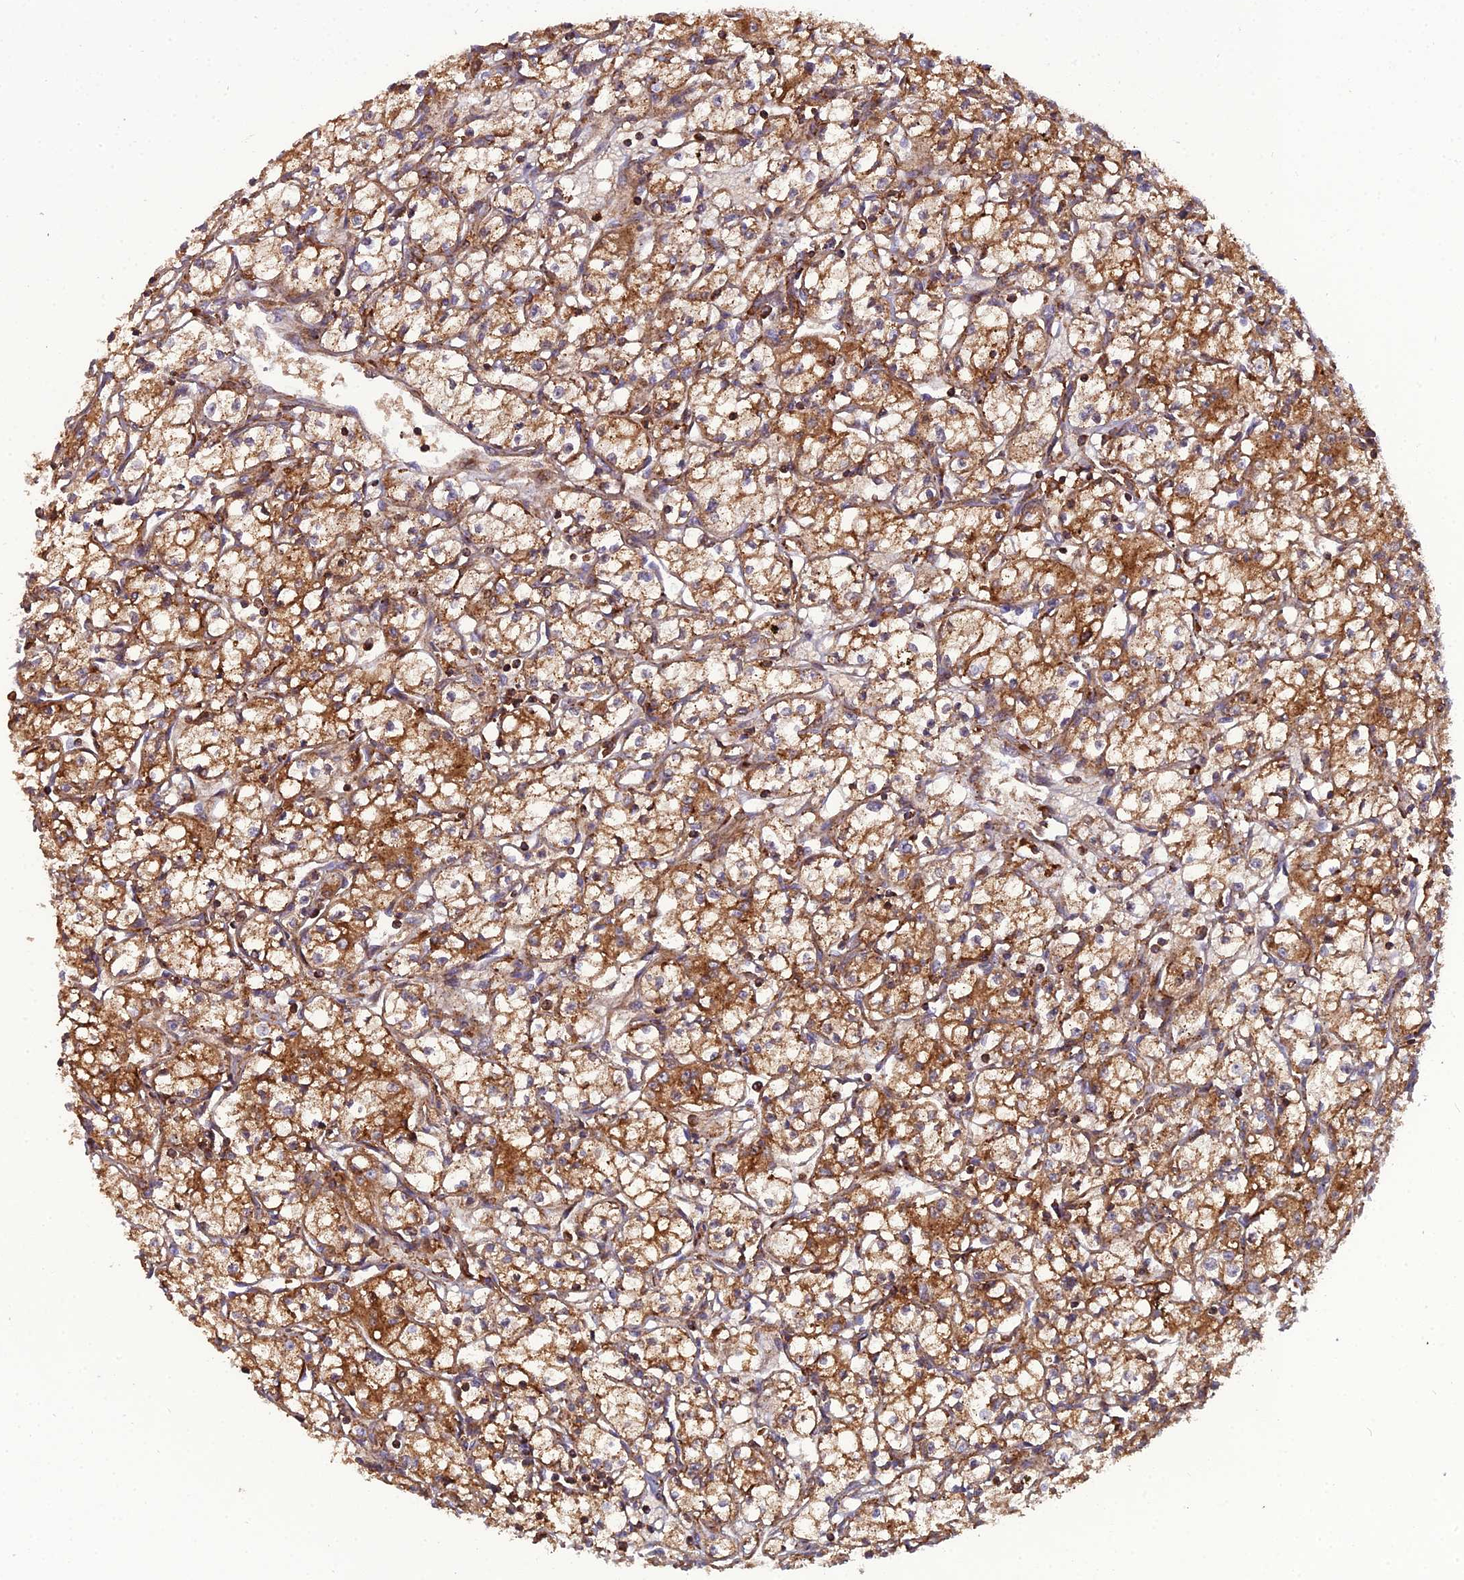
{"staining": {"intensity": "moderate", "quantity": ">75%", "location": "cytoplasmic/membranous"}, "tissue": "renal cancer", "cell_type": "Tumor cells", "image_type": "cancer", "snomed": [{"axis": "morphology", "description": "Adenocarcinoma, NOS"}, {"axis": "topography", "description": "Kidney"}], "caption": "Moderate cytoplasmic/membranous staining for a protein is appreciated in approximately >75% of tumor cells of renal cancer (adenocarcinoma) using immunohistochemistry (IHC).", "gene": "LNPEP", "patient": {"sex": "male", "age": 59}}